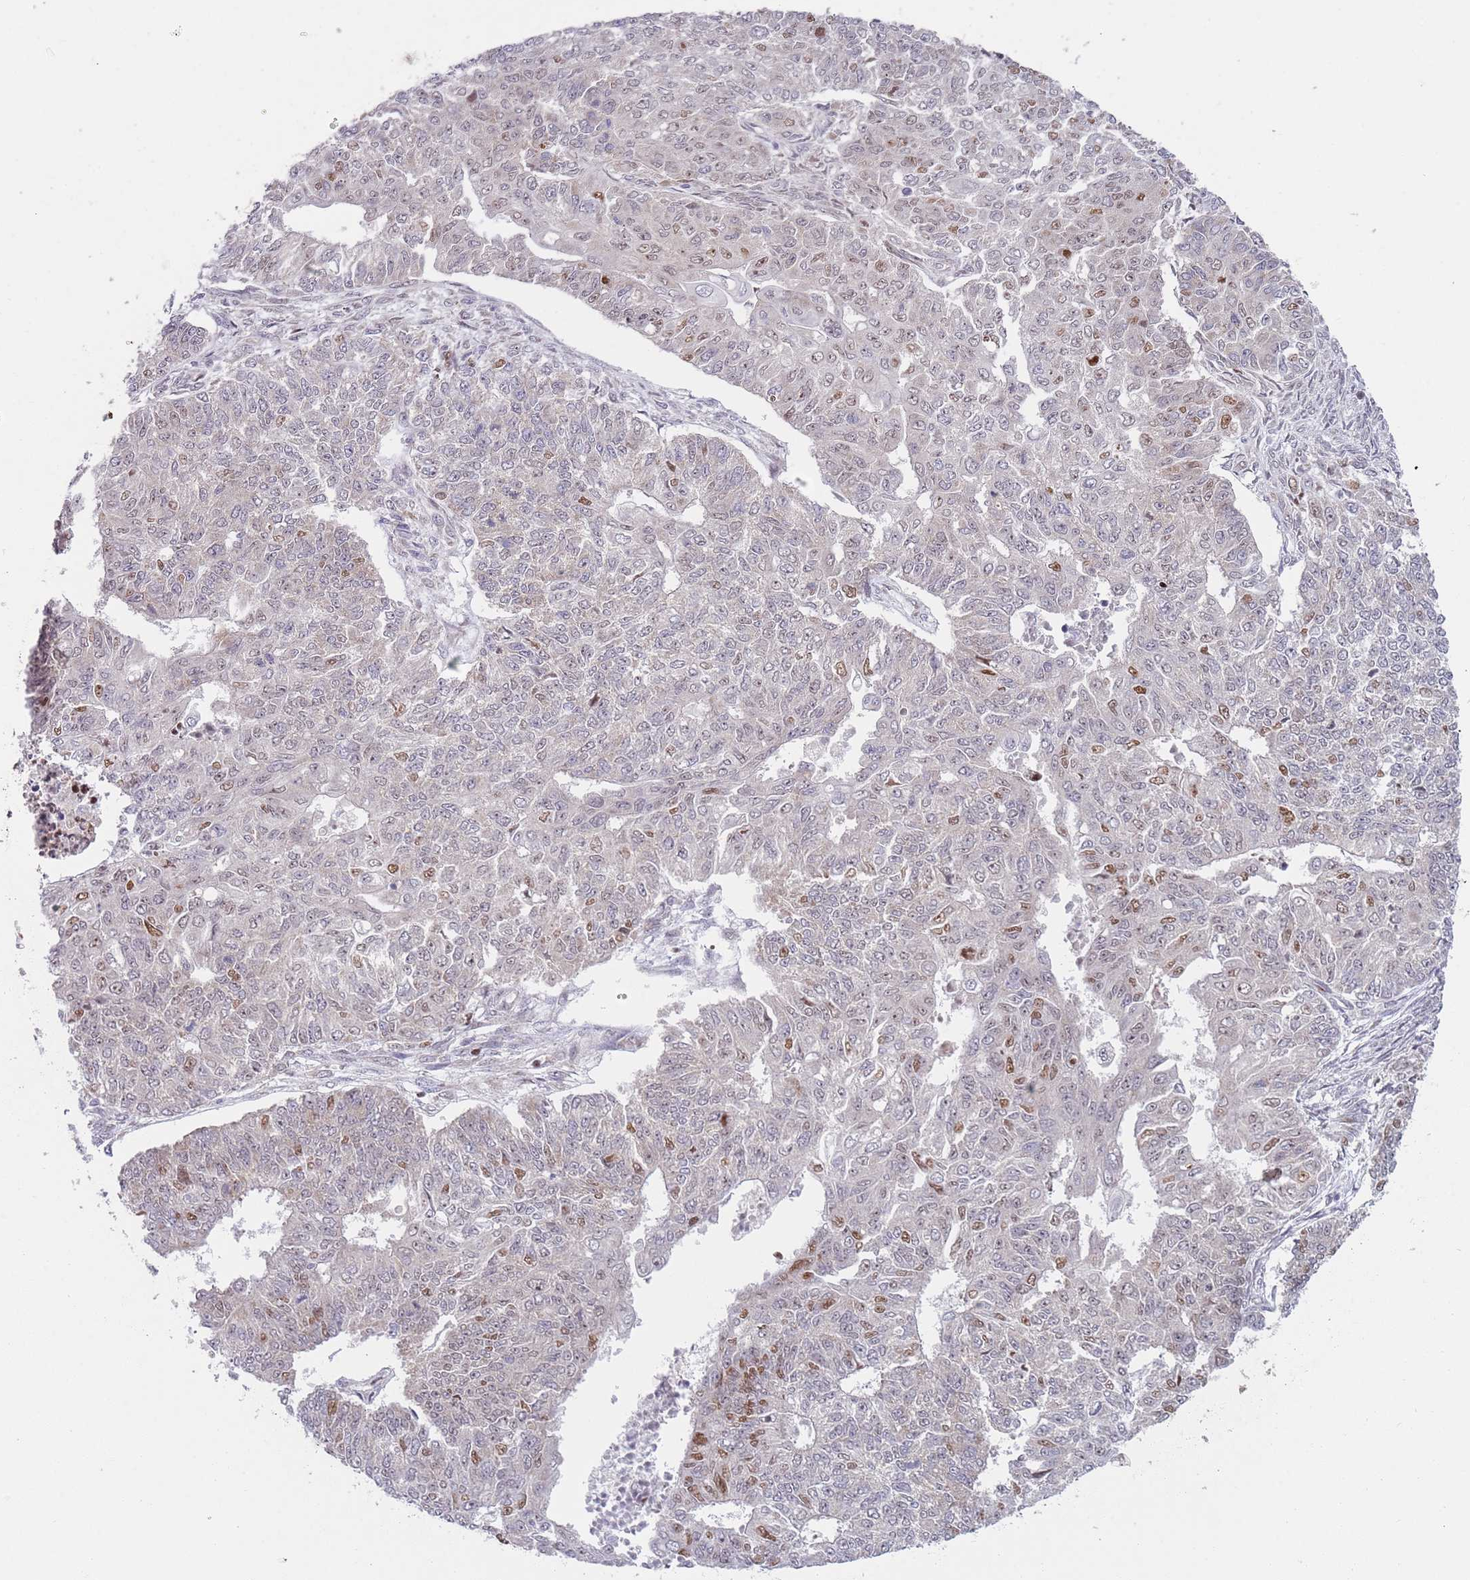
{"staining": {"intensity": "moderate", "quantity": "<25%", "location": "nuclear"}, "tissue": "endometrial cancer", "cell_type": "Tumor cells", "image_type": "cancer", "snomed": [{"axis": "morphology", "description": "Adenocarcinoma, NOS"}, {"axis": "topography", "description": "Endometrium"}], "caption": "Endometrial adenocarcinoma stained with DAB immunohistochemistry displays low levels of moderate nuclear positivity in about <25% of tumor cells.", "gene": "SLC25A32", "patient": {"sex": "female", "age": 32}}